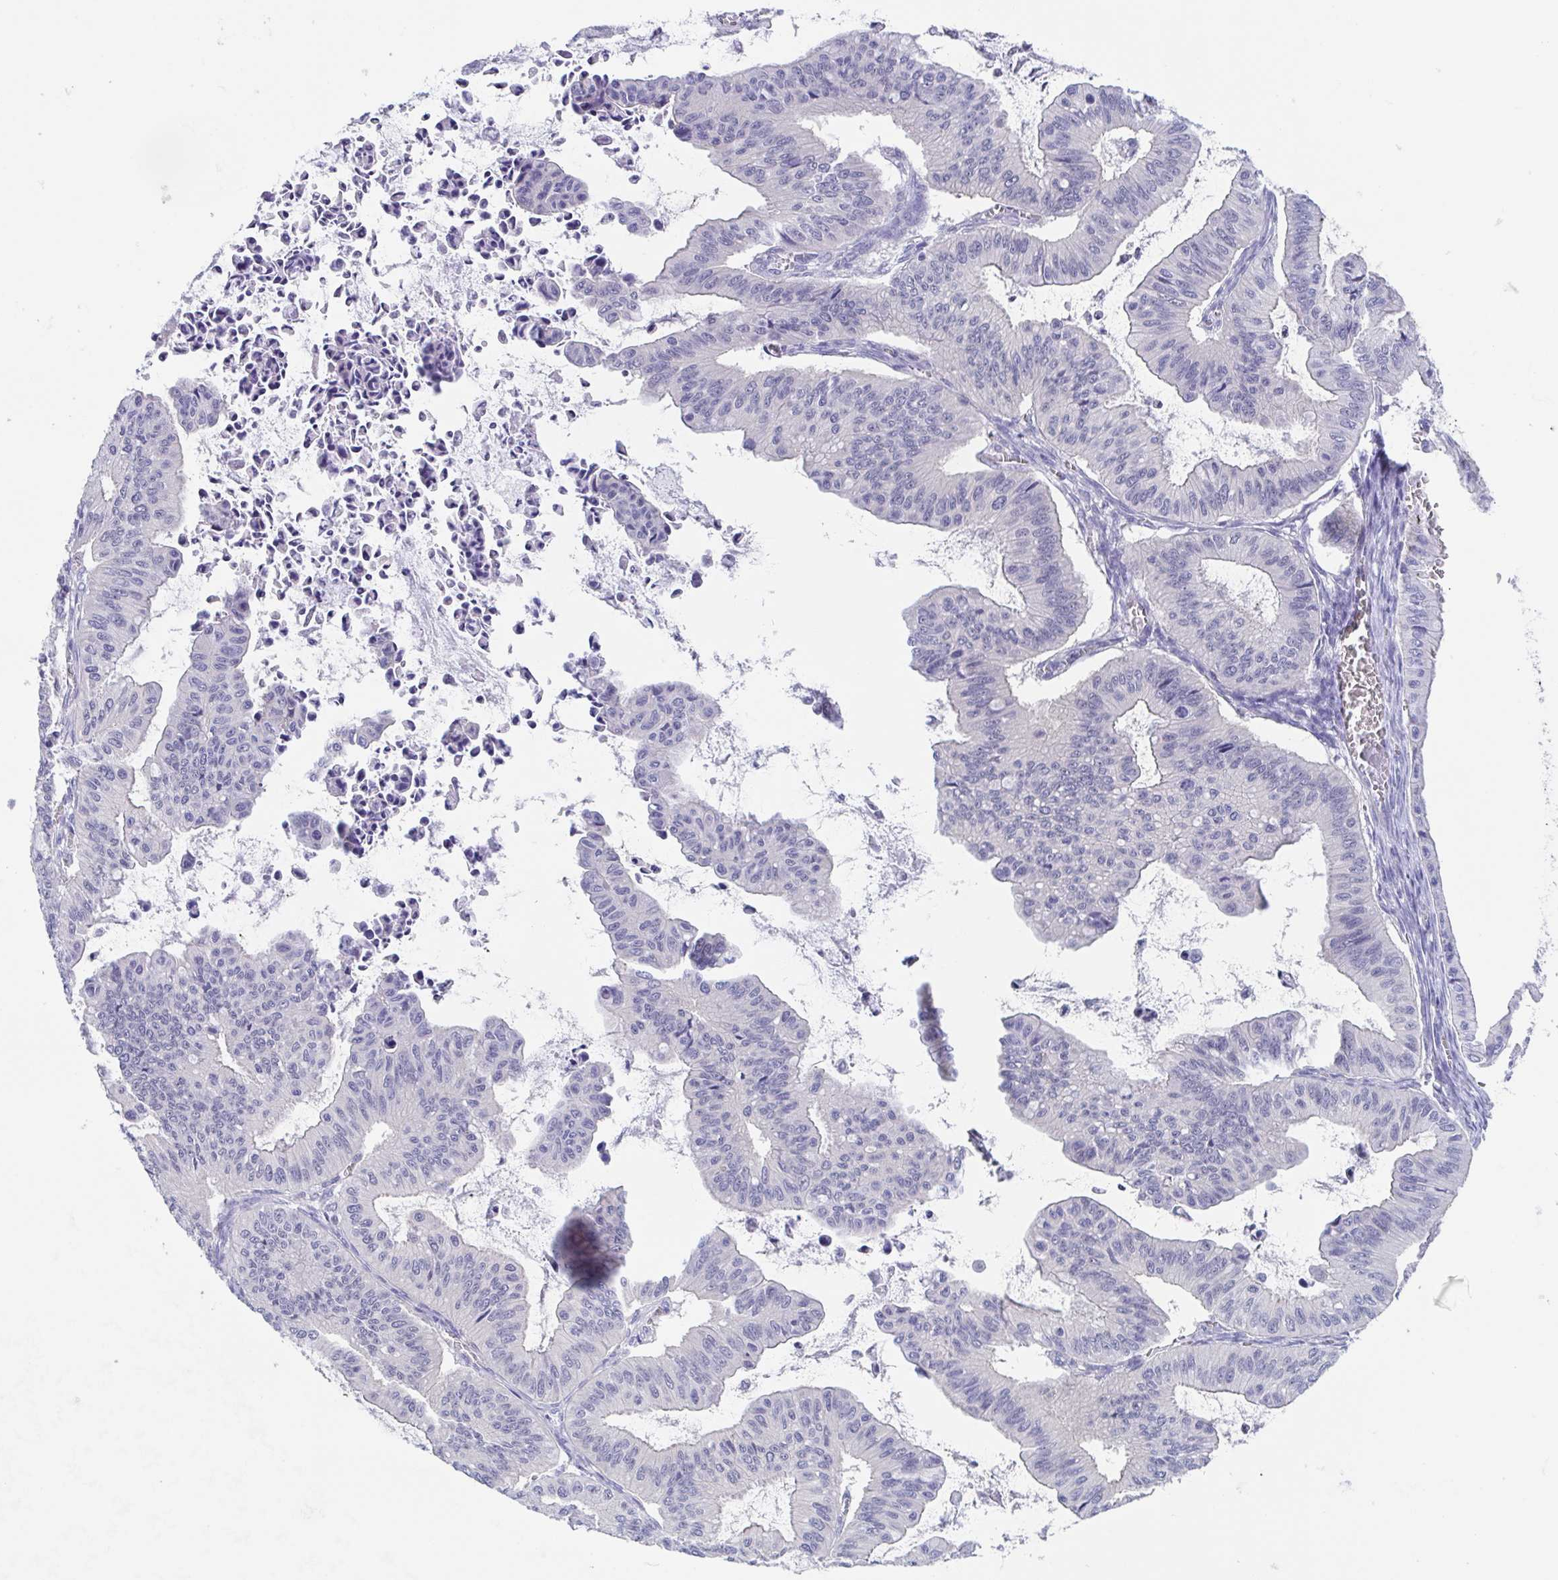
{"staining": {"intensity": "negative", "quantity": "none", "location": "none"}, "tissue": "ovarian cancer", "cell_type": "Tumor cells", "image_type": "cancer", "snomed": [{"axis": "morphology", "description": "Cystadenocarcinoma, mucinous, NOS"}, {"axis": "topography", "description": "Ovary"}], "caption": "Tumor cells are negative for protein expression in human ovarian cancer.", "gene": "TEX12", "patient": {"sex": "female", "age": 72}}